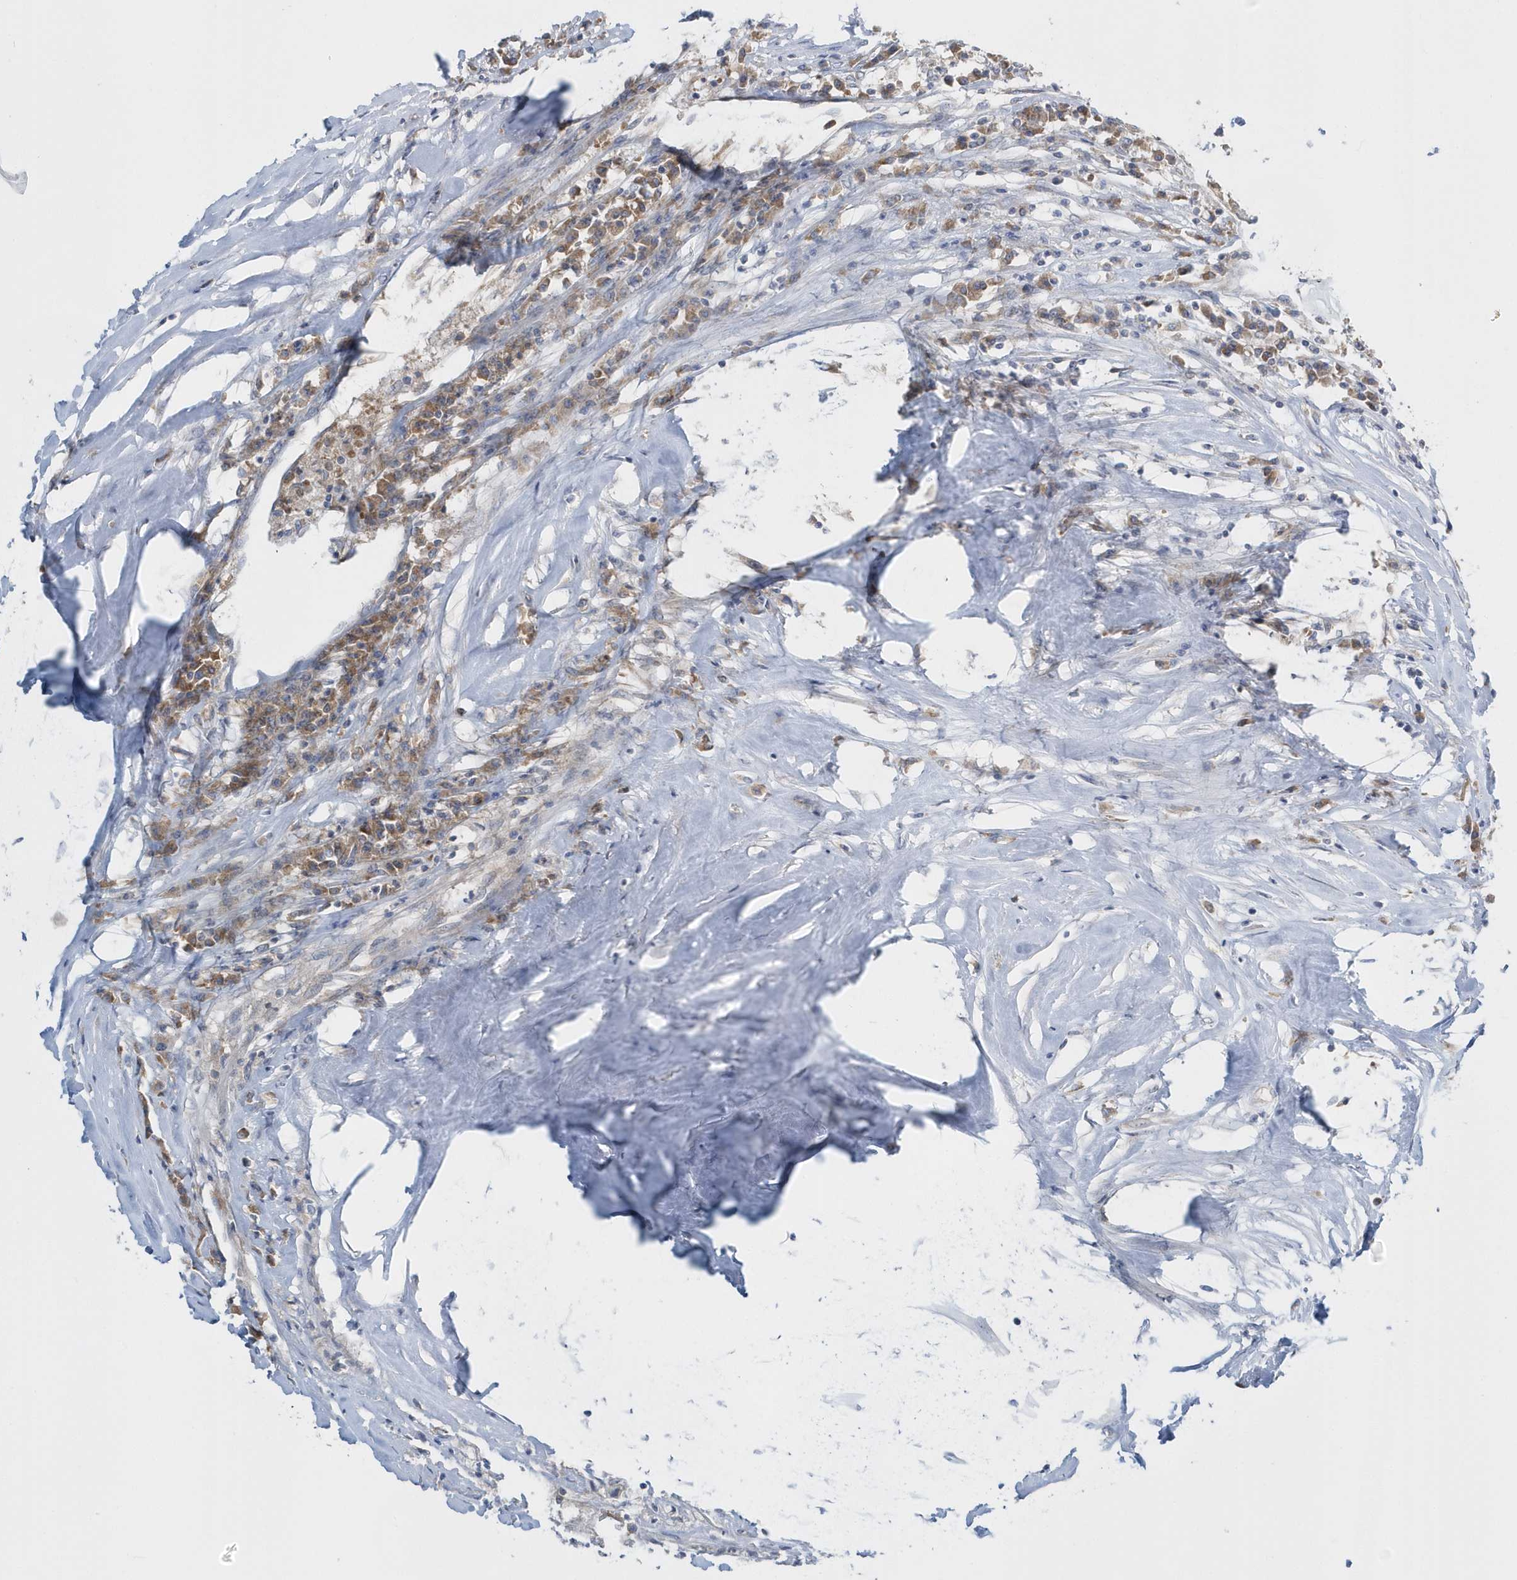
{"staining": {"intensity": "moderate", "quantity": ">75%", "location": "cytoplasmic/membranous"}, "tissue": "colorectal cancer", "cell_type": "Tumor cells", "image_type": "cancer", "snomed": [{"axis": "morphology", "description": "Adenocarcinoma, NOS"}, {"axis": "topography", "description": "Rectum"}], "caption": "High-power microscopy captured an IHC histopathology image of colorectal cancer (adenocarcinoma), revealing moderate cytoplasmic/membranous positivity in about >75% of tumor cells. The protein is stained brown, and the nuclei are stained in blue (DAB IHC with brightfield microscopy, high magnification).", "gene": "EIF3C", "patient": {"sex": "male", "age": 63}}